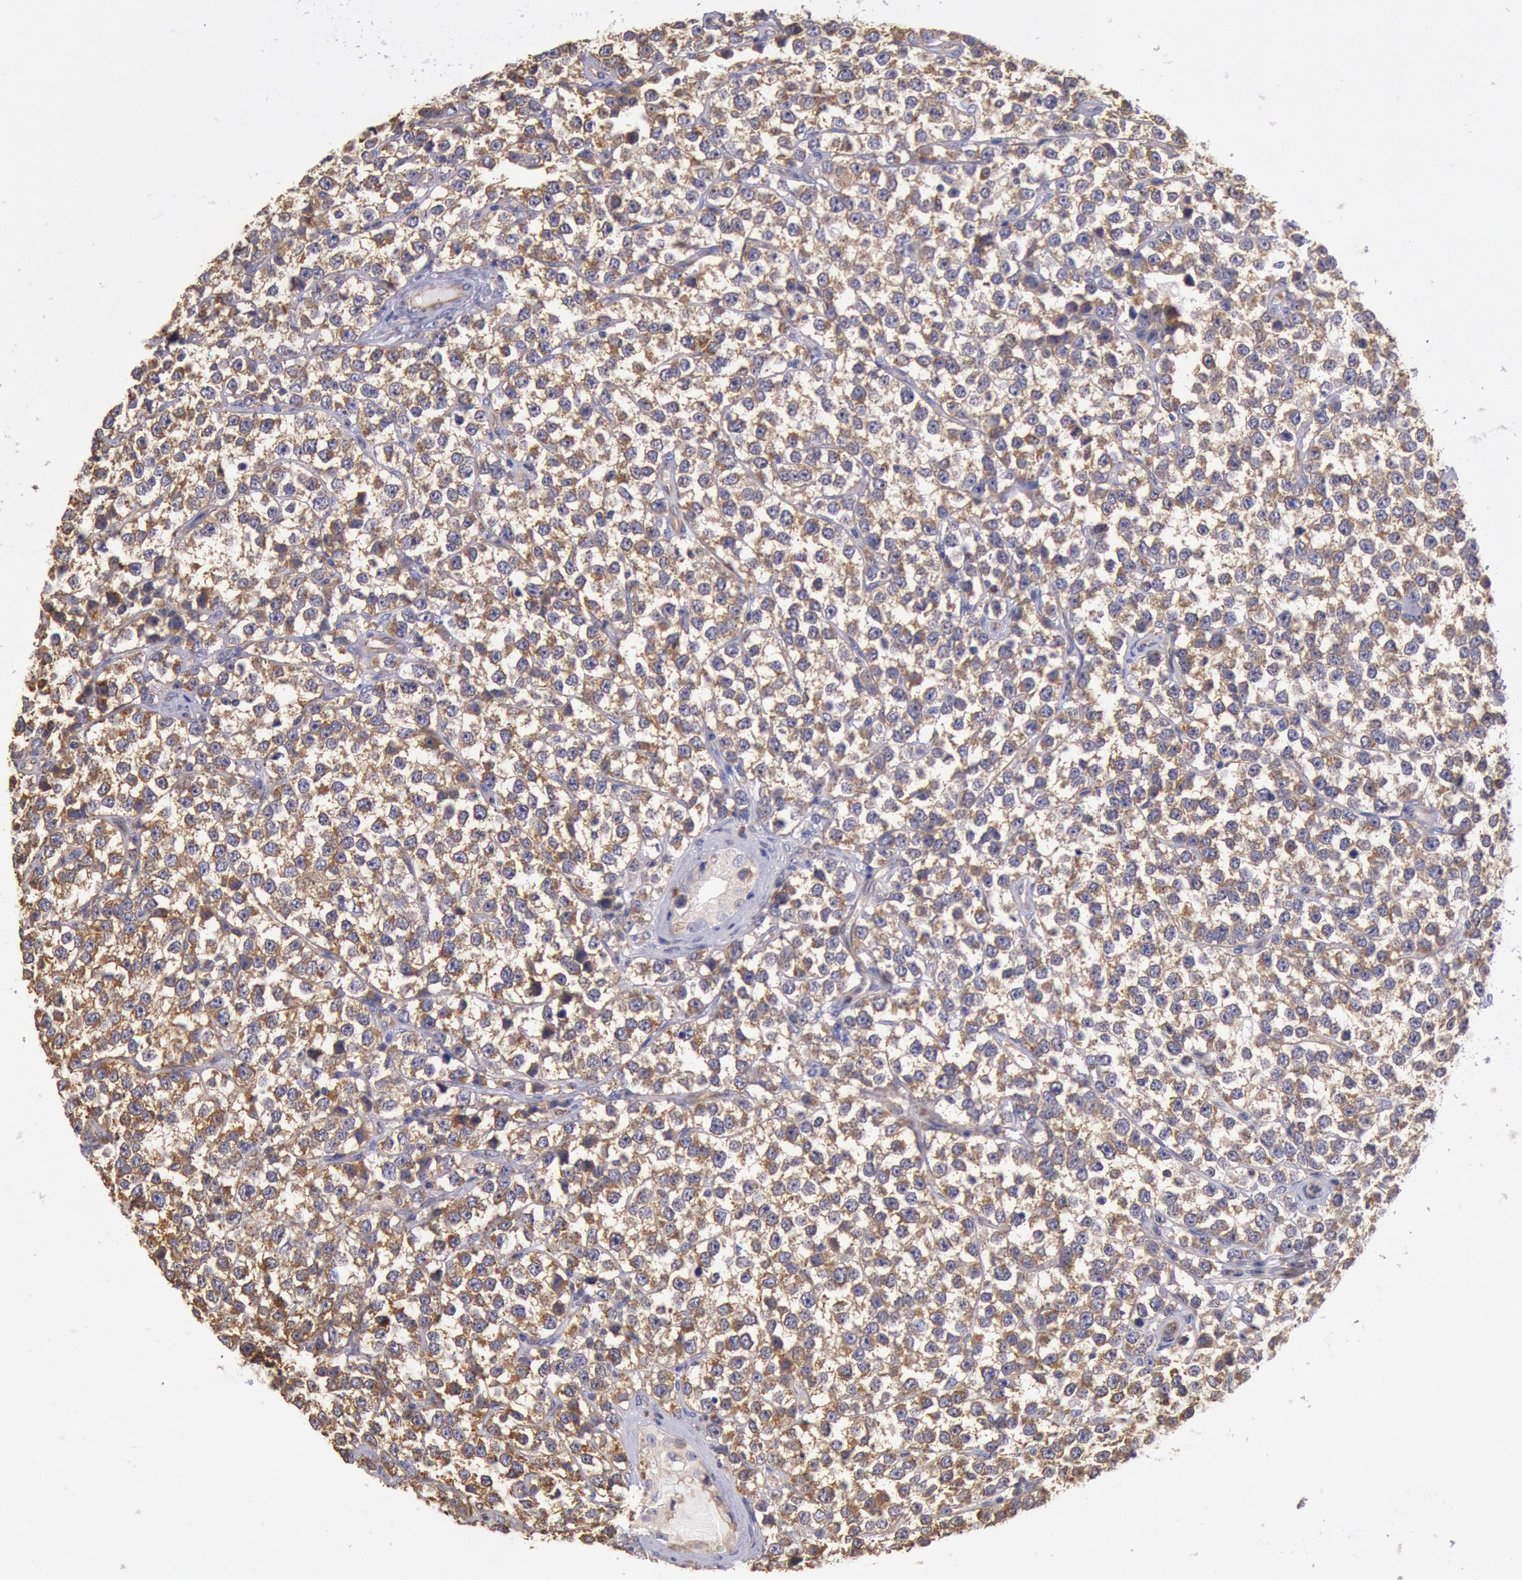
{"staining": {"intensity": "moderate", "quantity": ">75%", "location": "cytoplasmic/membranous"}, "tissue": "testis cancer", "cell_type": "Tumor cells", "image_type": "cancer", "snomed": [{"axis": "morphology", "description": "Seminoma, NOS"}, {"axis": "topography", "description": "Testis"}], "caption": "A medium amount of moderate cytoplasmic/membranous positivity is seen in about >75% of tumor cells in seminoma (testis) tissue.", "gene": "DRG1", "patient": {"sex": "male", "age": 25}}